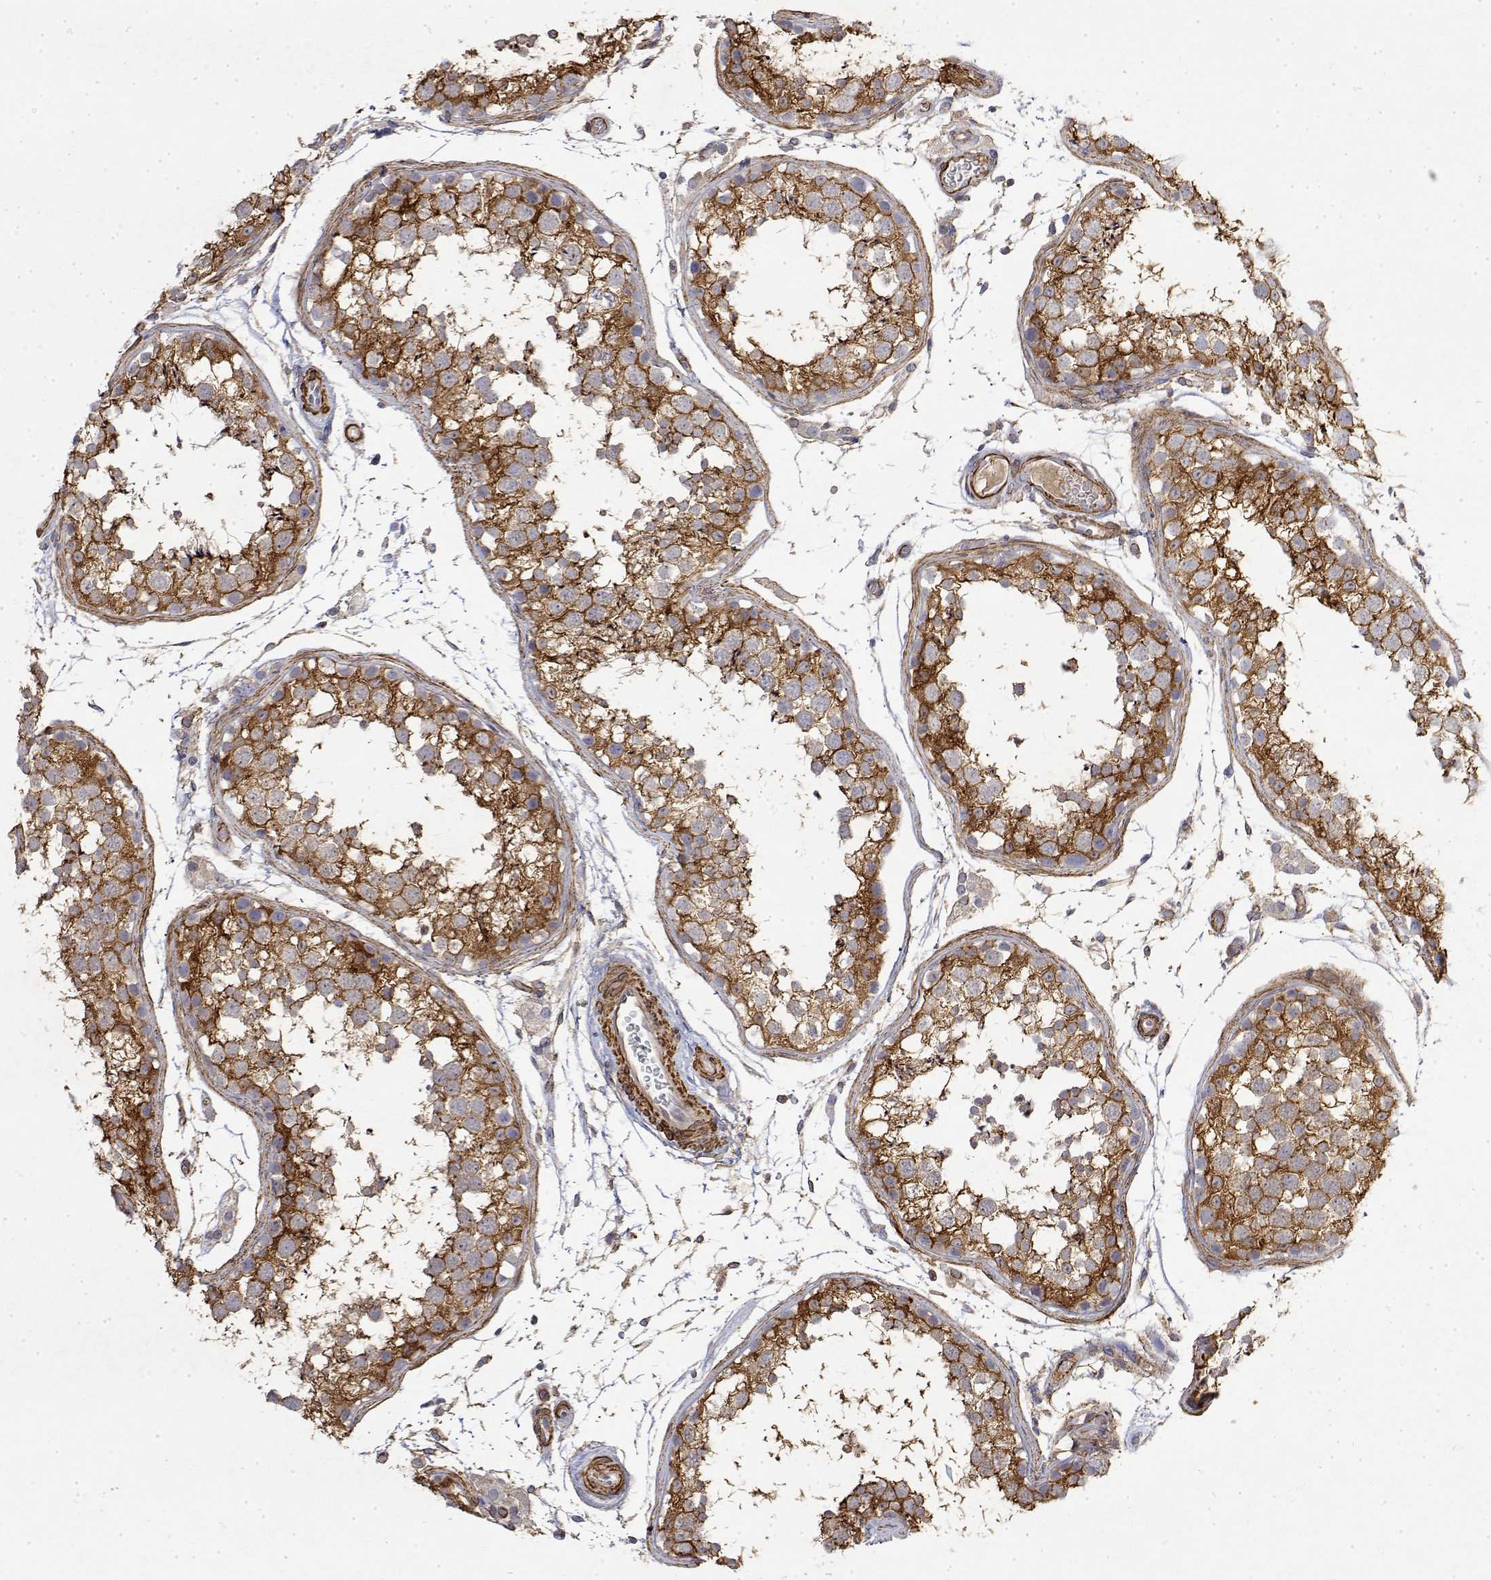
{"staining": {"intensity": "moderate", "quantity": "25%-75%", "location": "cytoplasmic/membranous"}, "tissue": "testis", "cell_type": "Cells in seminiferous ducts", "image_type": "normal", "snomed": [{"axis": "morphology", "description": "Normal tissue, NOS"}, {"axis": "topography", "description": "Testis"}], "caption": "There is medium levels of moderate cytoplasmic/membranous positivity in cells in seminiferous ducts of unremarkable testis, as demonstrated by immunohistochemical staining (brown color).", "gene": "SOWAHD", "patient": {"sex": "male", "age": 29}}